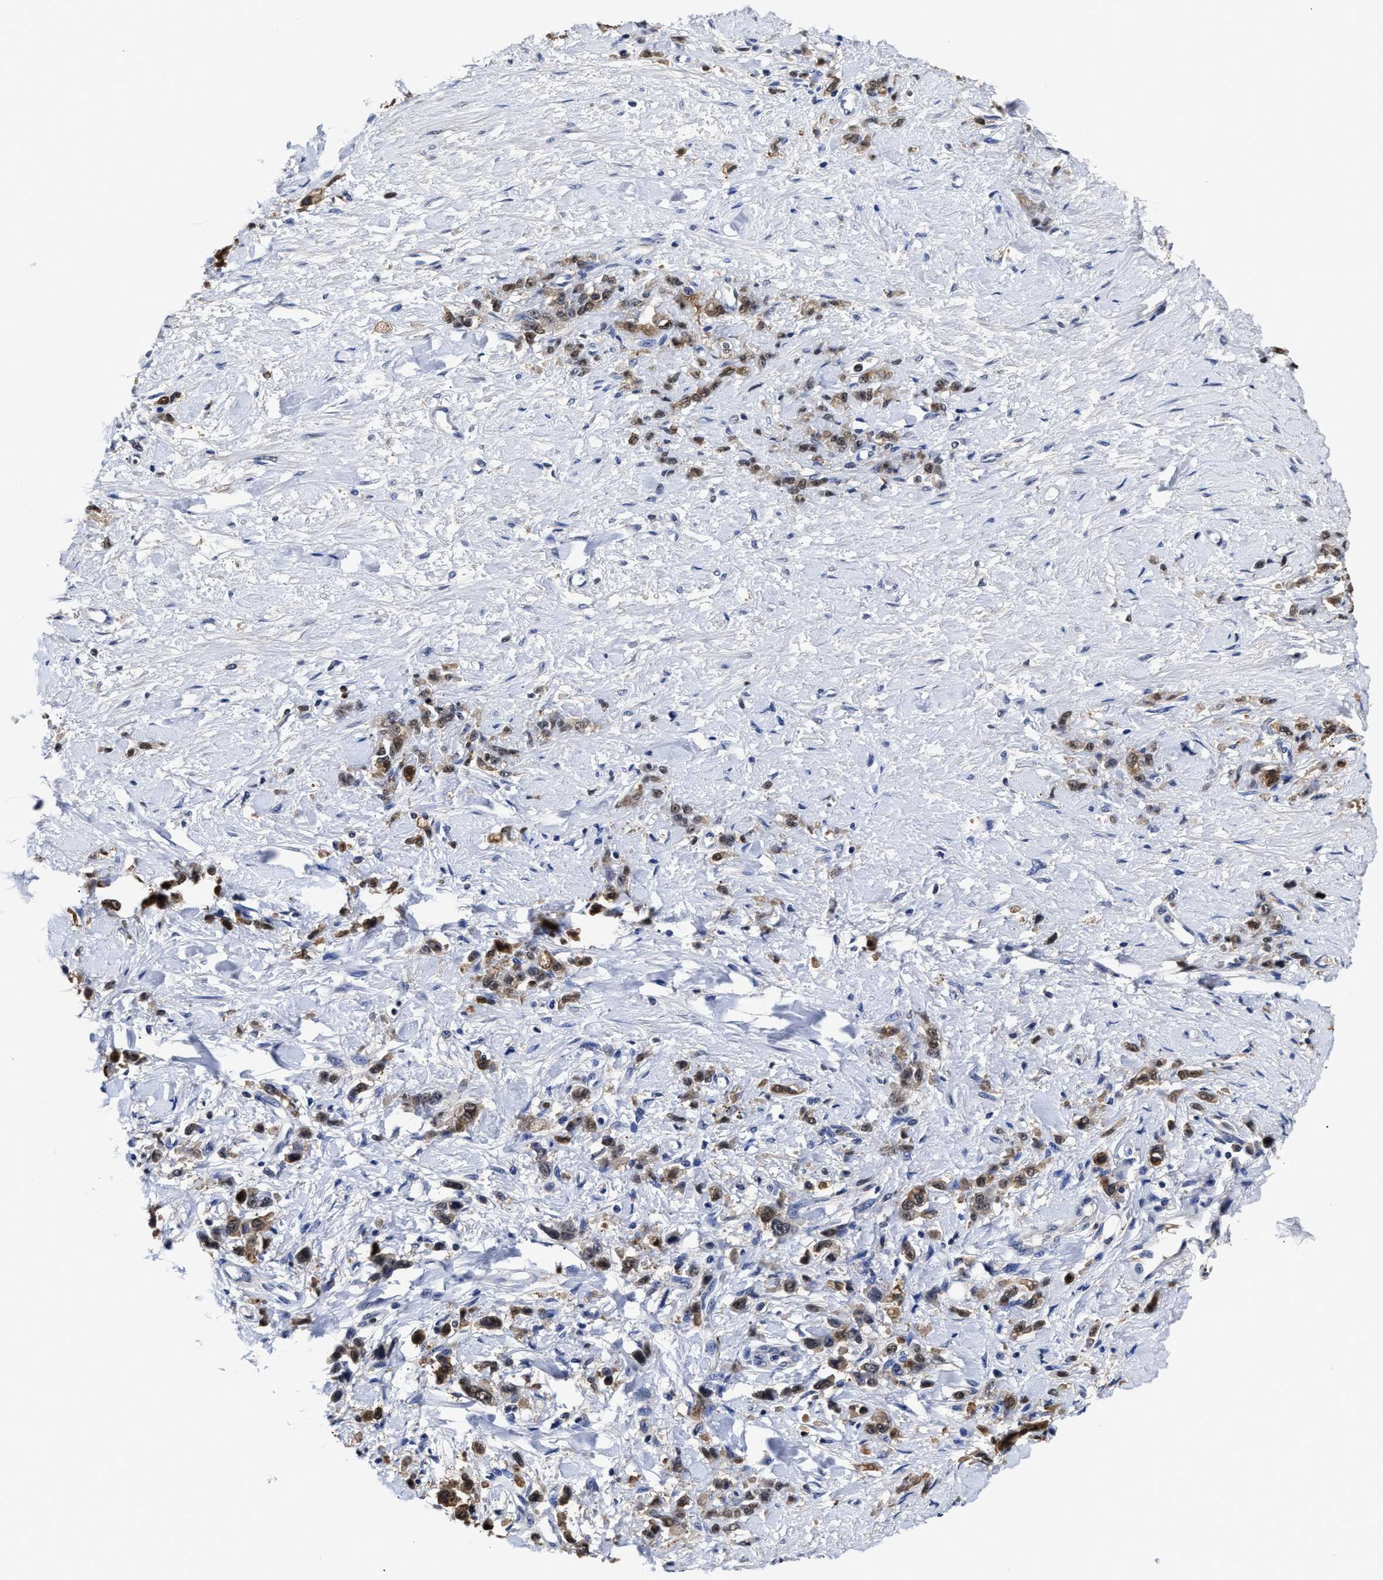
{"staining": {"intensity": "moderate", "quantity": ">75%", "location": "cytoplasmic/membranous"}, "tissue": "stomach cancer", "cell_type": "Tumor cells", "image_type": "cancer", "snomed": [{"axis": "morphology", "description": "Normal tissue, NOS"}, {"axis": "morphology", "description": "Adenocarcinoma, NOS"}, {"axis": "topography", "description": "Stomach"}], "caption": "Immunohistochemistry (DAB) staining of adenocarcinoma (stomach) reveals moderate cytoplasmic/membranous protein staining in approximately >75% of tumor cells.", "gene": "PRPF4B", "patient": {"sex": "male", "age": 82}}